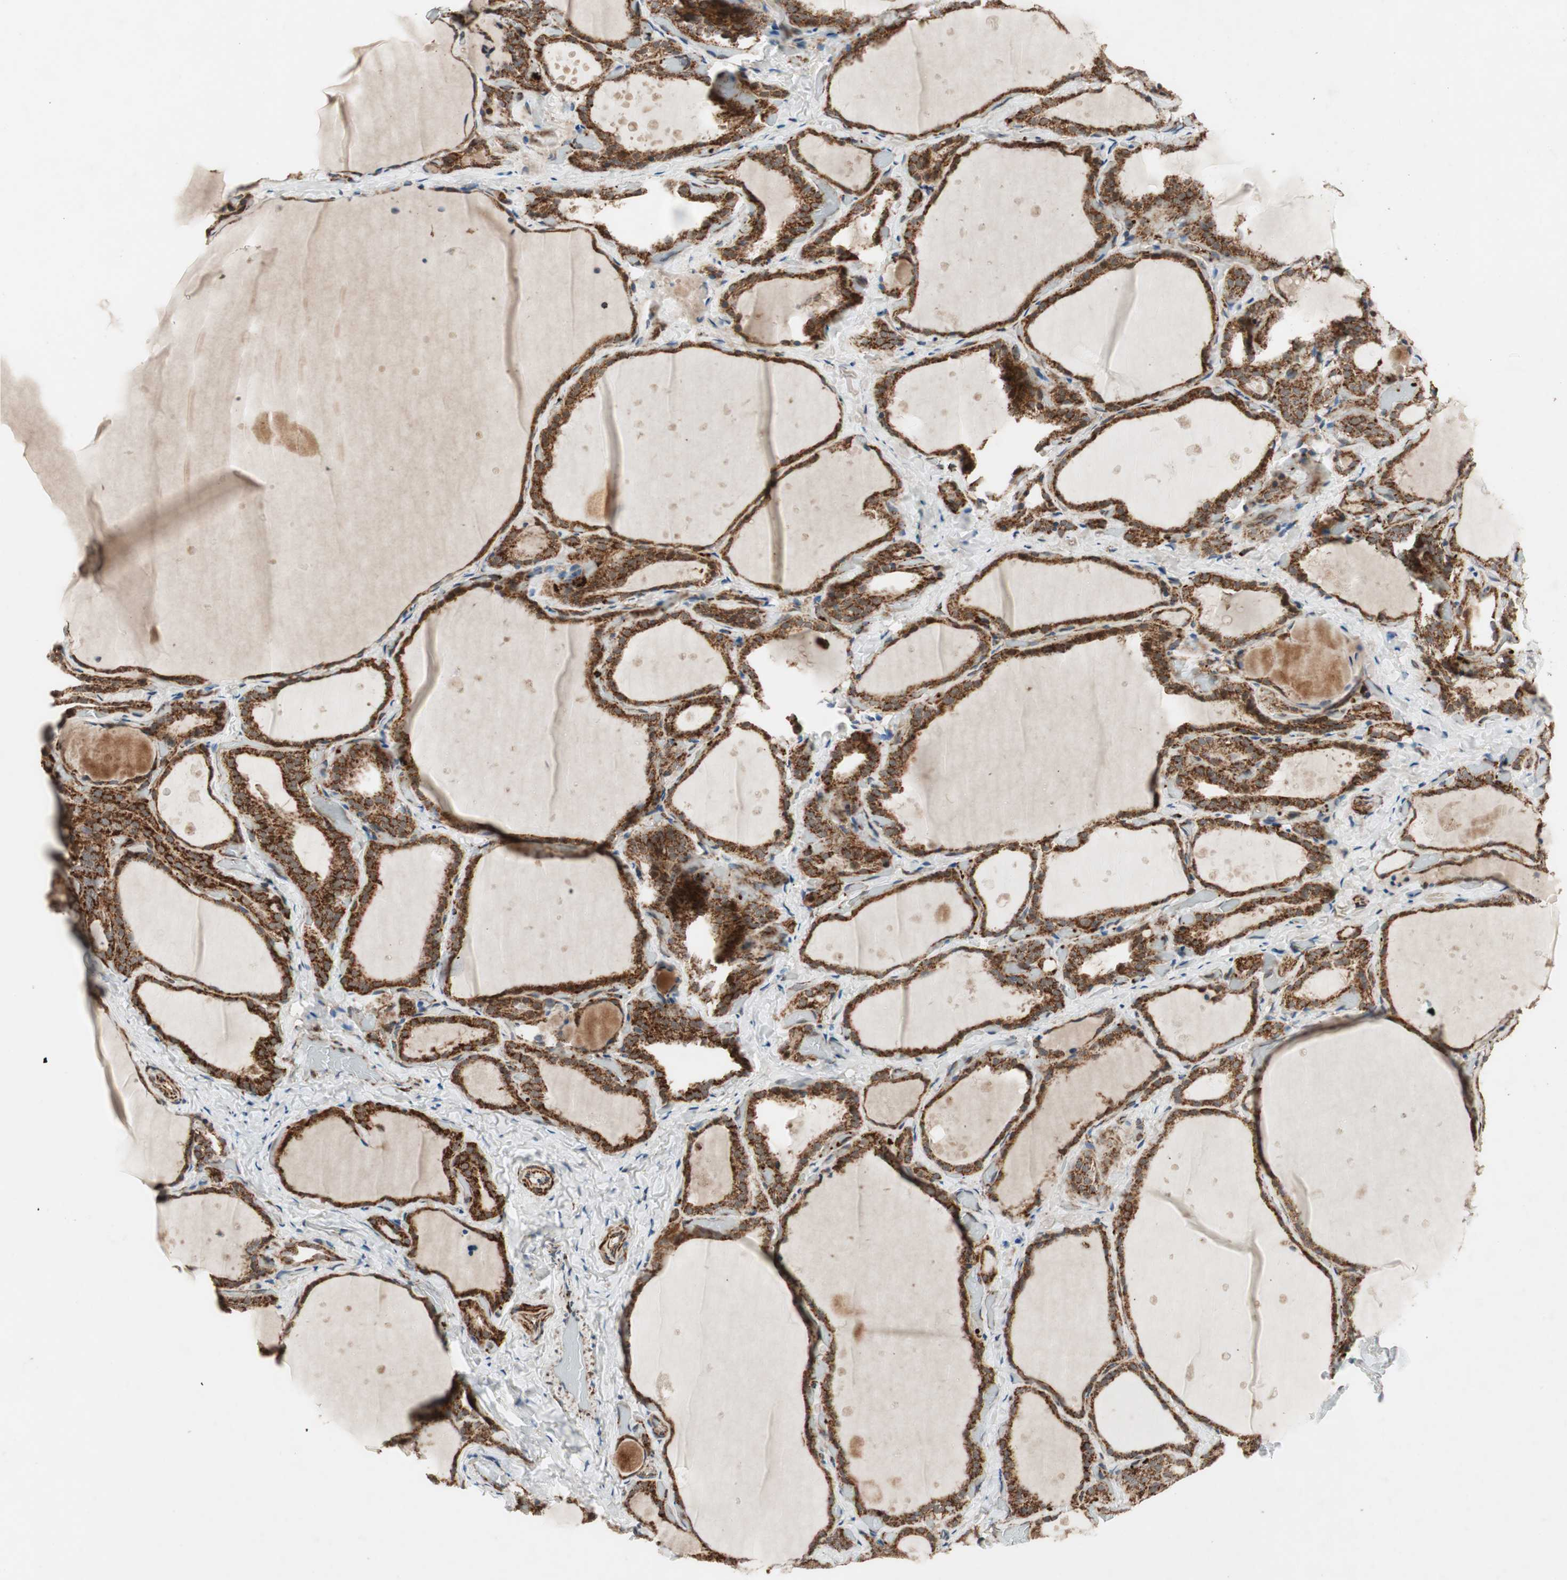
{"staining": {"intensity": "strong", "quantity": ">75%", "location": "cytoplasmic/membranous"}, "tissue": "thyroid gland", "cell_type": "Glandular cells", "image_type": "normal", "snomed": [{"axis": "morphology", "description": "Normal tissue, NOS"}, {"axis": "topography", "description": "Thyroid gland"}], "caption": "Immunohistochemical staining of unremarkable thyroid gland displays strong cytoplasmic/membranous protein expression in about >75% of glandular cells.", "gene": "AKAP1", "patient": {"sex": "female", "age": 44}}